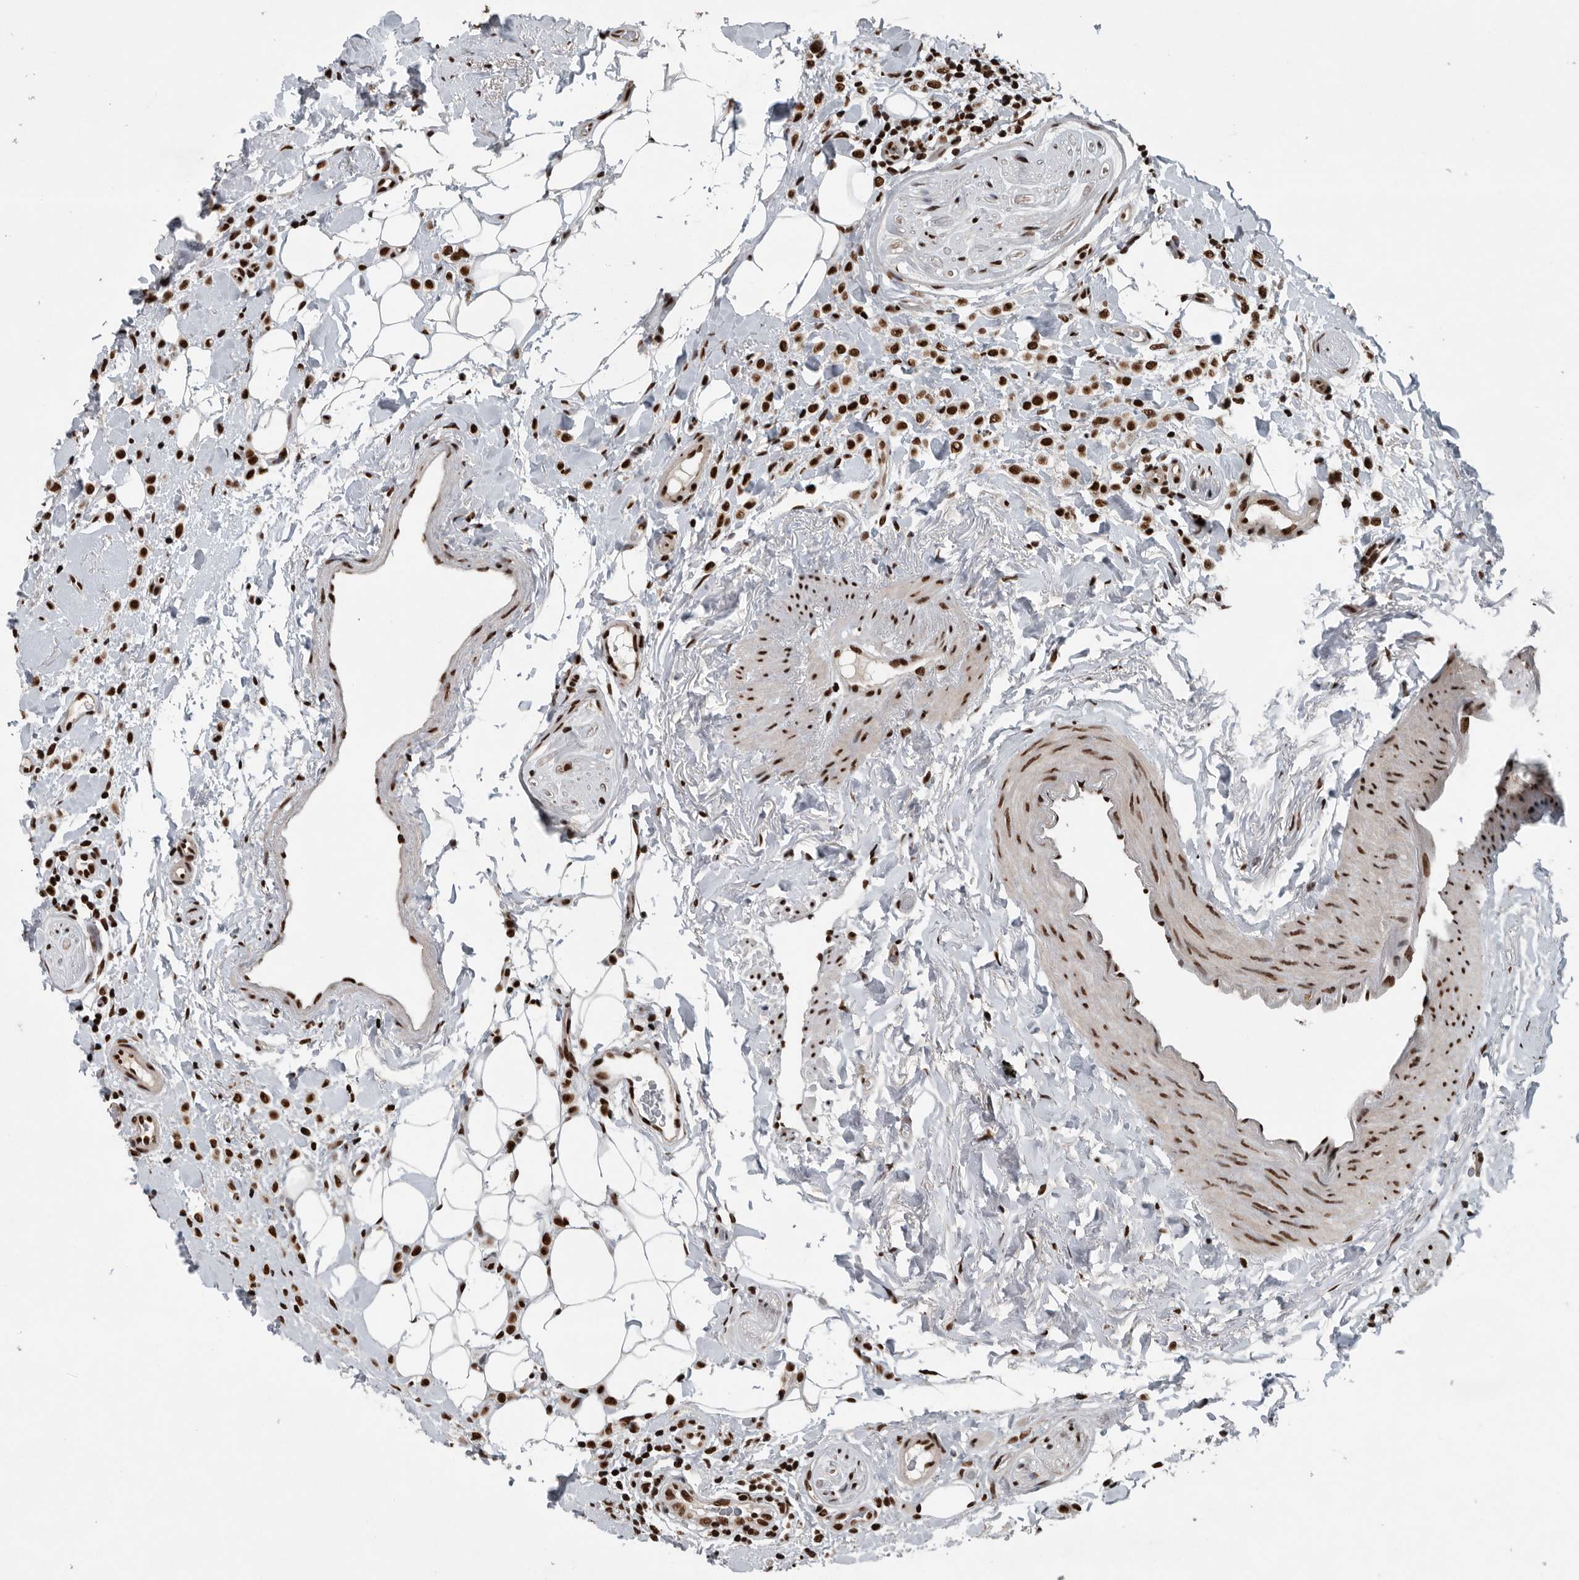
{"staining": {"intensity": "strong", "quantity": ">75%", "location": "nuclear"}, "tissue": "breast cancer", "cell_type": "Tumor cells", "image_type": "cancer", "snomed": [{"axis": "morphology", "description": "Normal tissue, NOS"}, {"axis": "morphology", "description": "Lobular carcinoma"}, {"axis": "topography", "description": "Breast"}], "caption": "Breast cancer (lobular carcinoma) tissue shows strong nuclear staining in approximately >75% of tumor cells", "gene": "SENP7", "patient": {"sex": "female", "age": 50}}